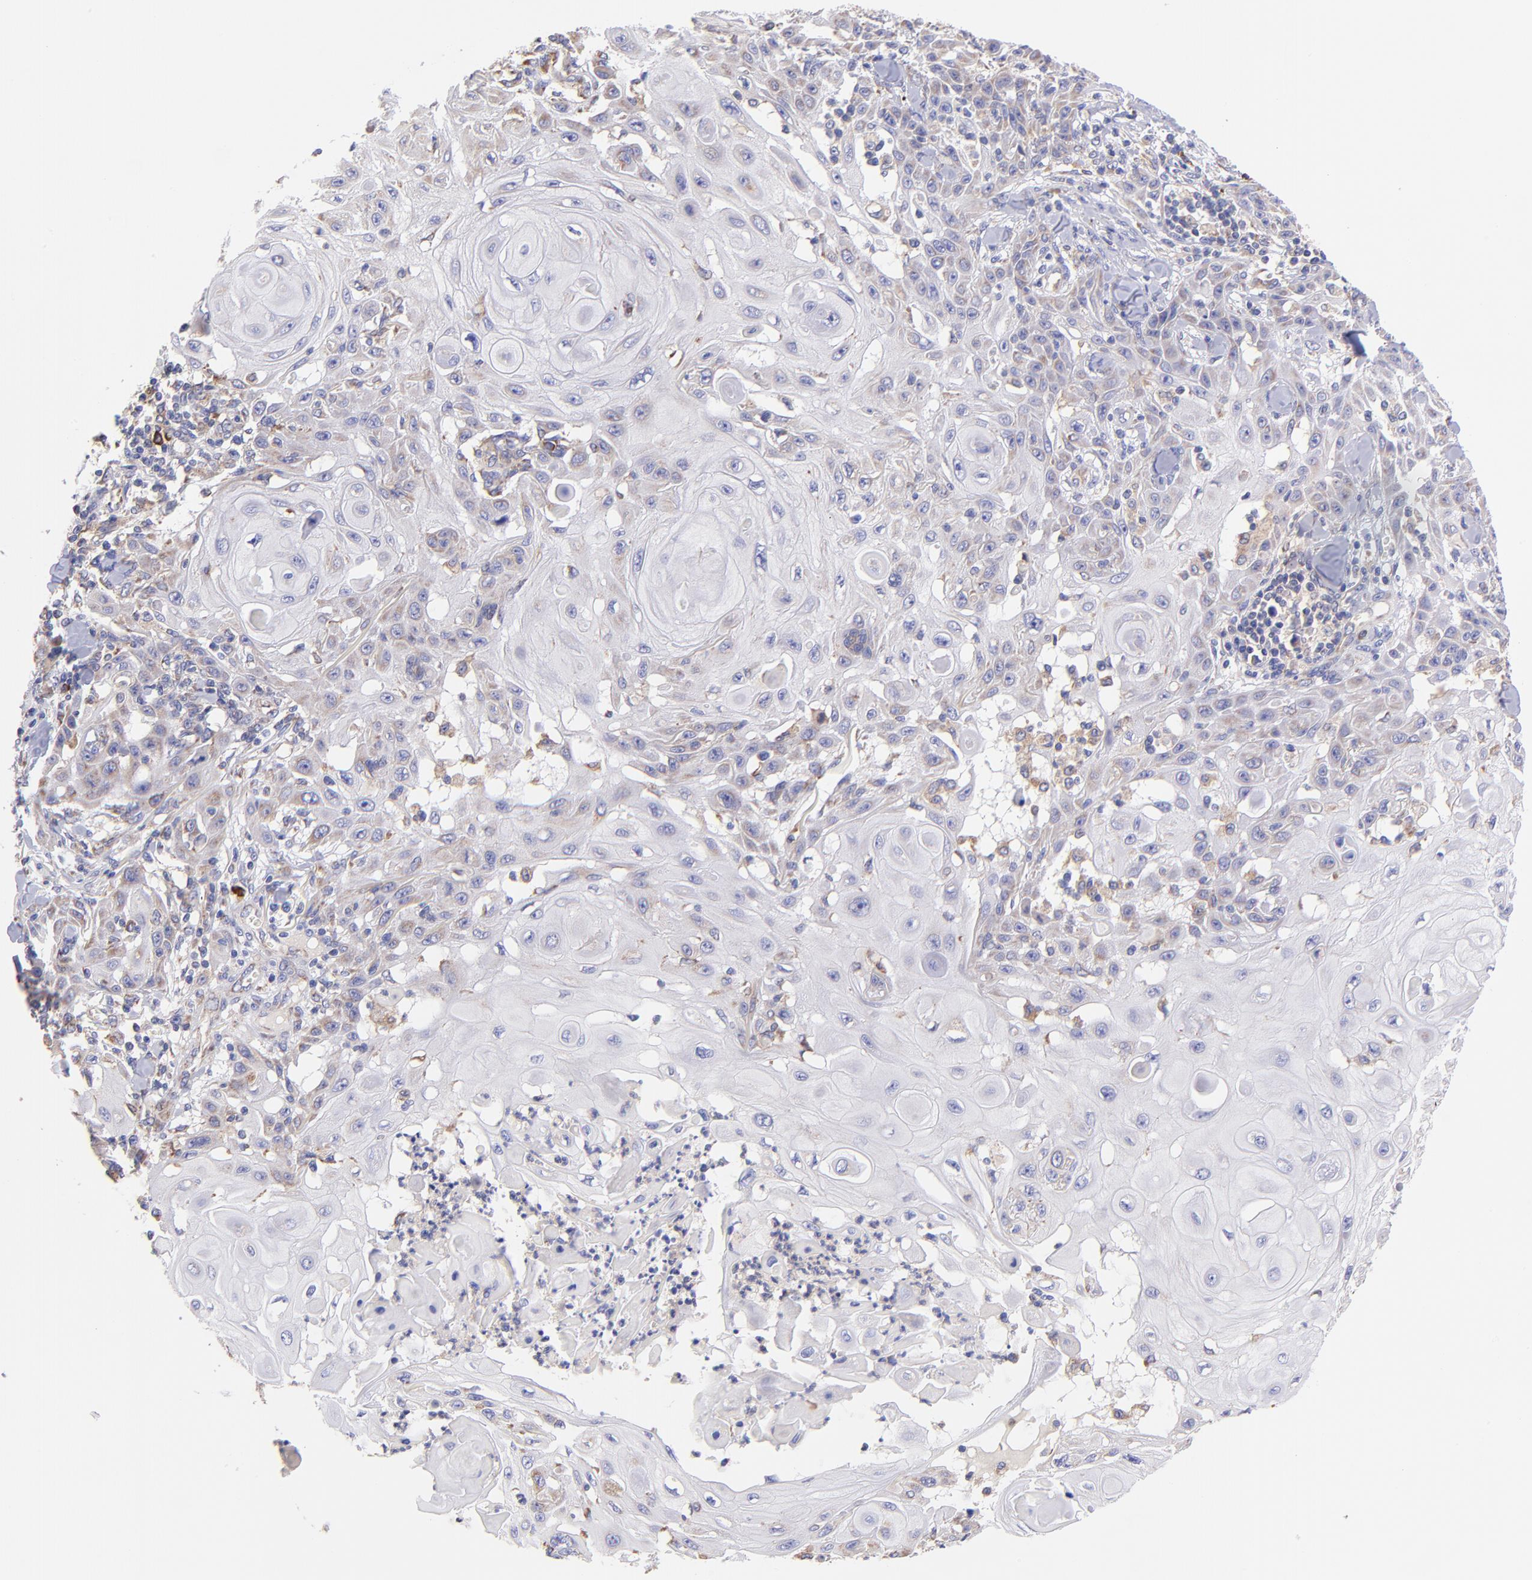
{"staining": {"intensity": "weak", "quantity": "<25%", "location": "cytoplasmic/membranous"}, "tissue": "skin cancer", "cell_type": "Tumor cells", "image_type": "cancer", "snomed": [{"axis": "morphology", "description": "Squamous cell carcinoma, NOS"}, {"axis": "topography", "description": "Skin"}], "caption": "Tumor cells are negative for protein expression in human squamous cell carcinoma (skin).", "gene": "PREX1", "patient": {"sex": "male", "age": 24}}